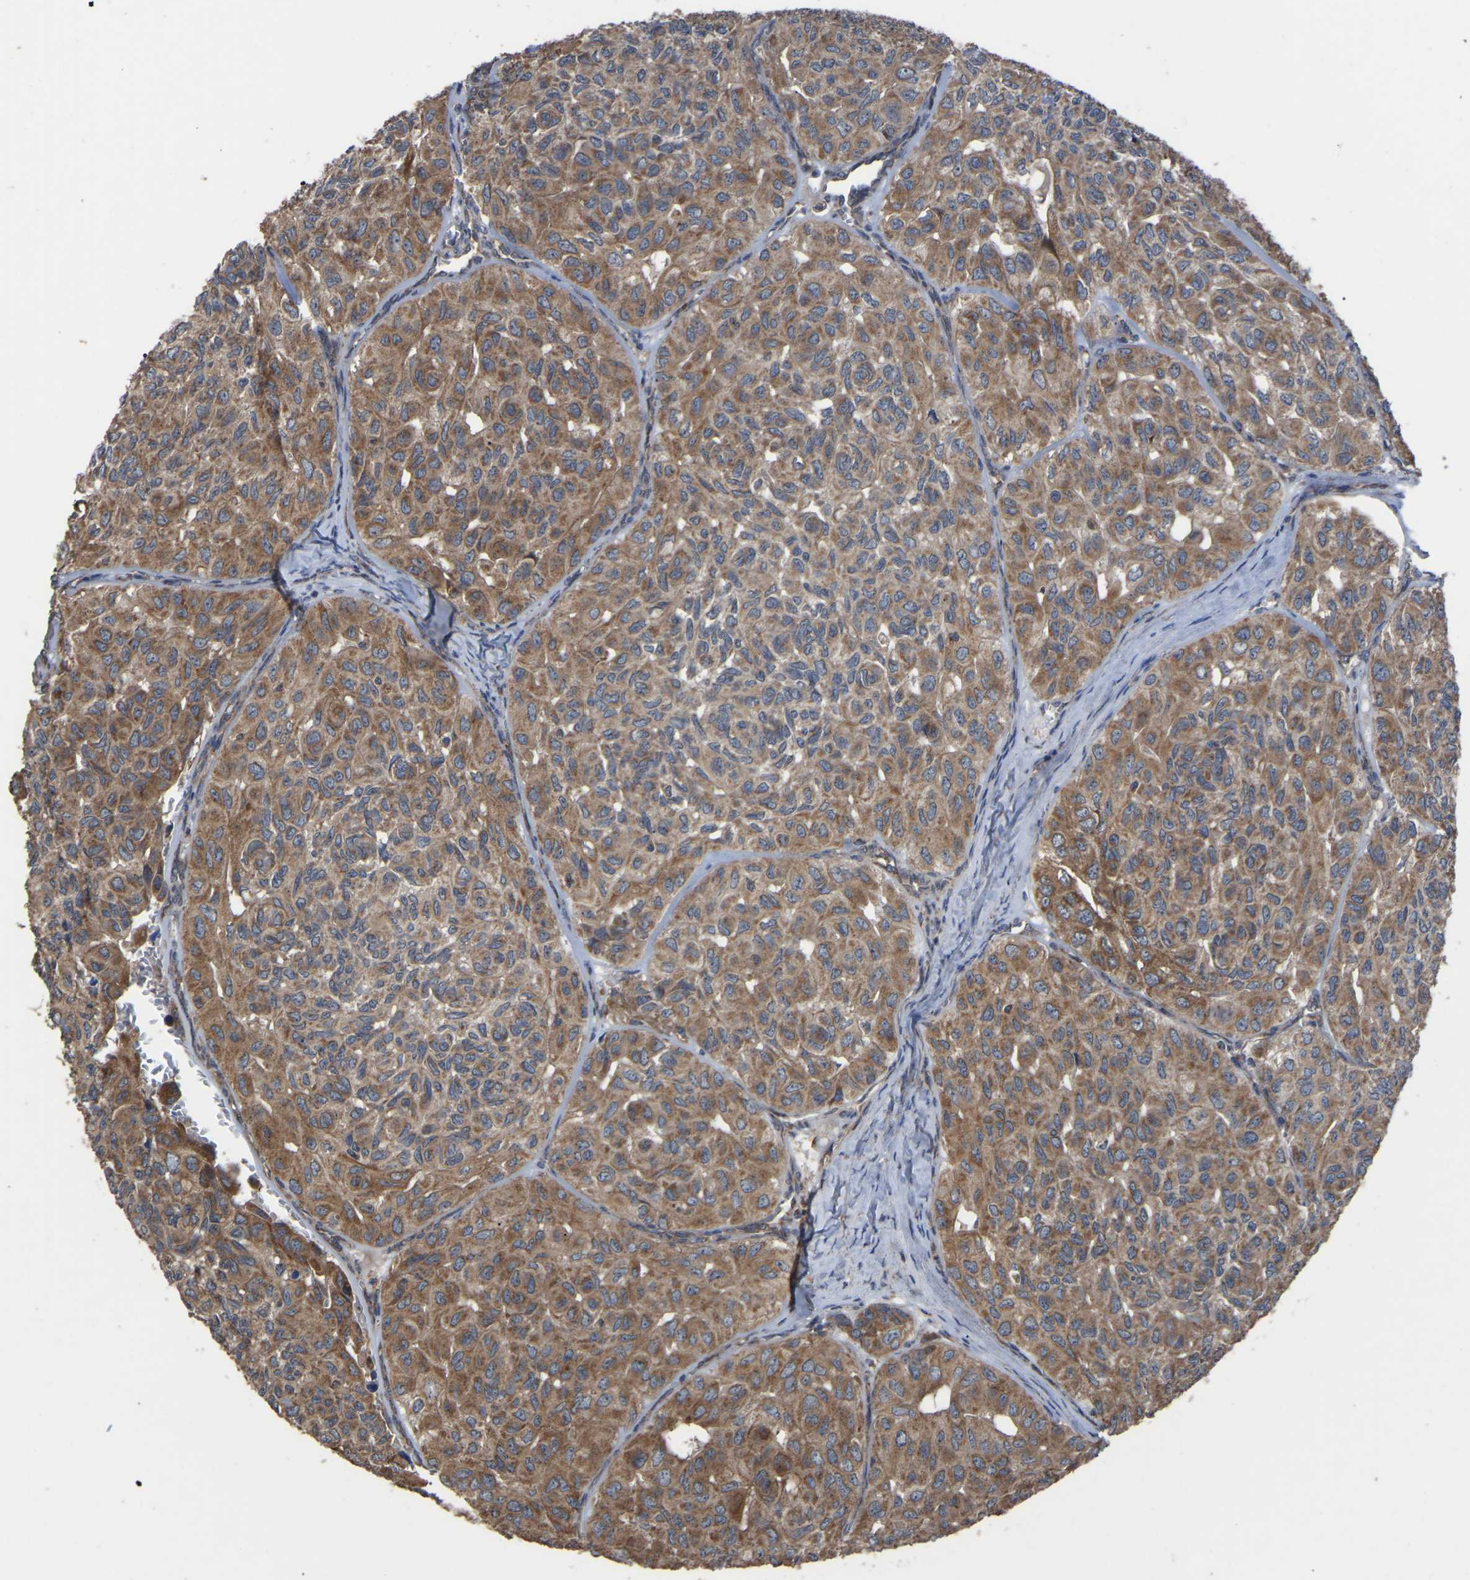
{"staining": {"intensity": "moderate", "quantity": ">75%", "location": "cytoplasmic/membranous"}, "tissue": "head and neck cancer", "cell_type": "Tumor cells", "image_type": "cancer", "snomed": [{"axis": "morphology", "description": "Adenocarcinoma, NOS"}, {"axis": "topography", "description": "Salivary gland, NOS"}, {"axis": "topography", "description": "Head-Neck"}], "caption": "Moderate cytoplasmic/membranous expression for a protein is seen in approximately >75% of tumor cells of head and neck cancer using immunohistochemistry.", "gene": "GCC1", "patient": {"sex": "female", "age": 76}}